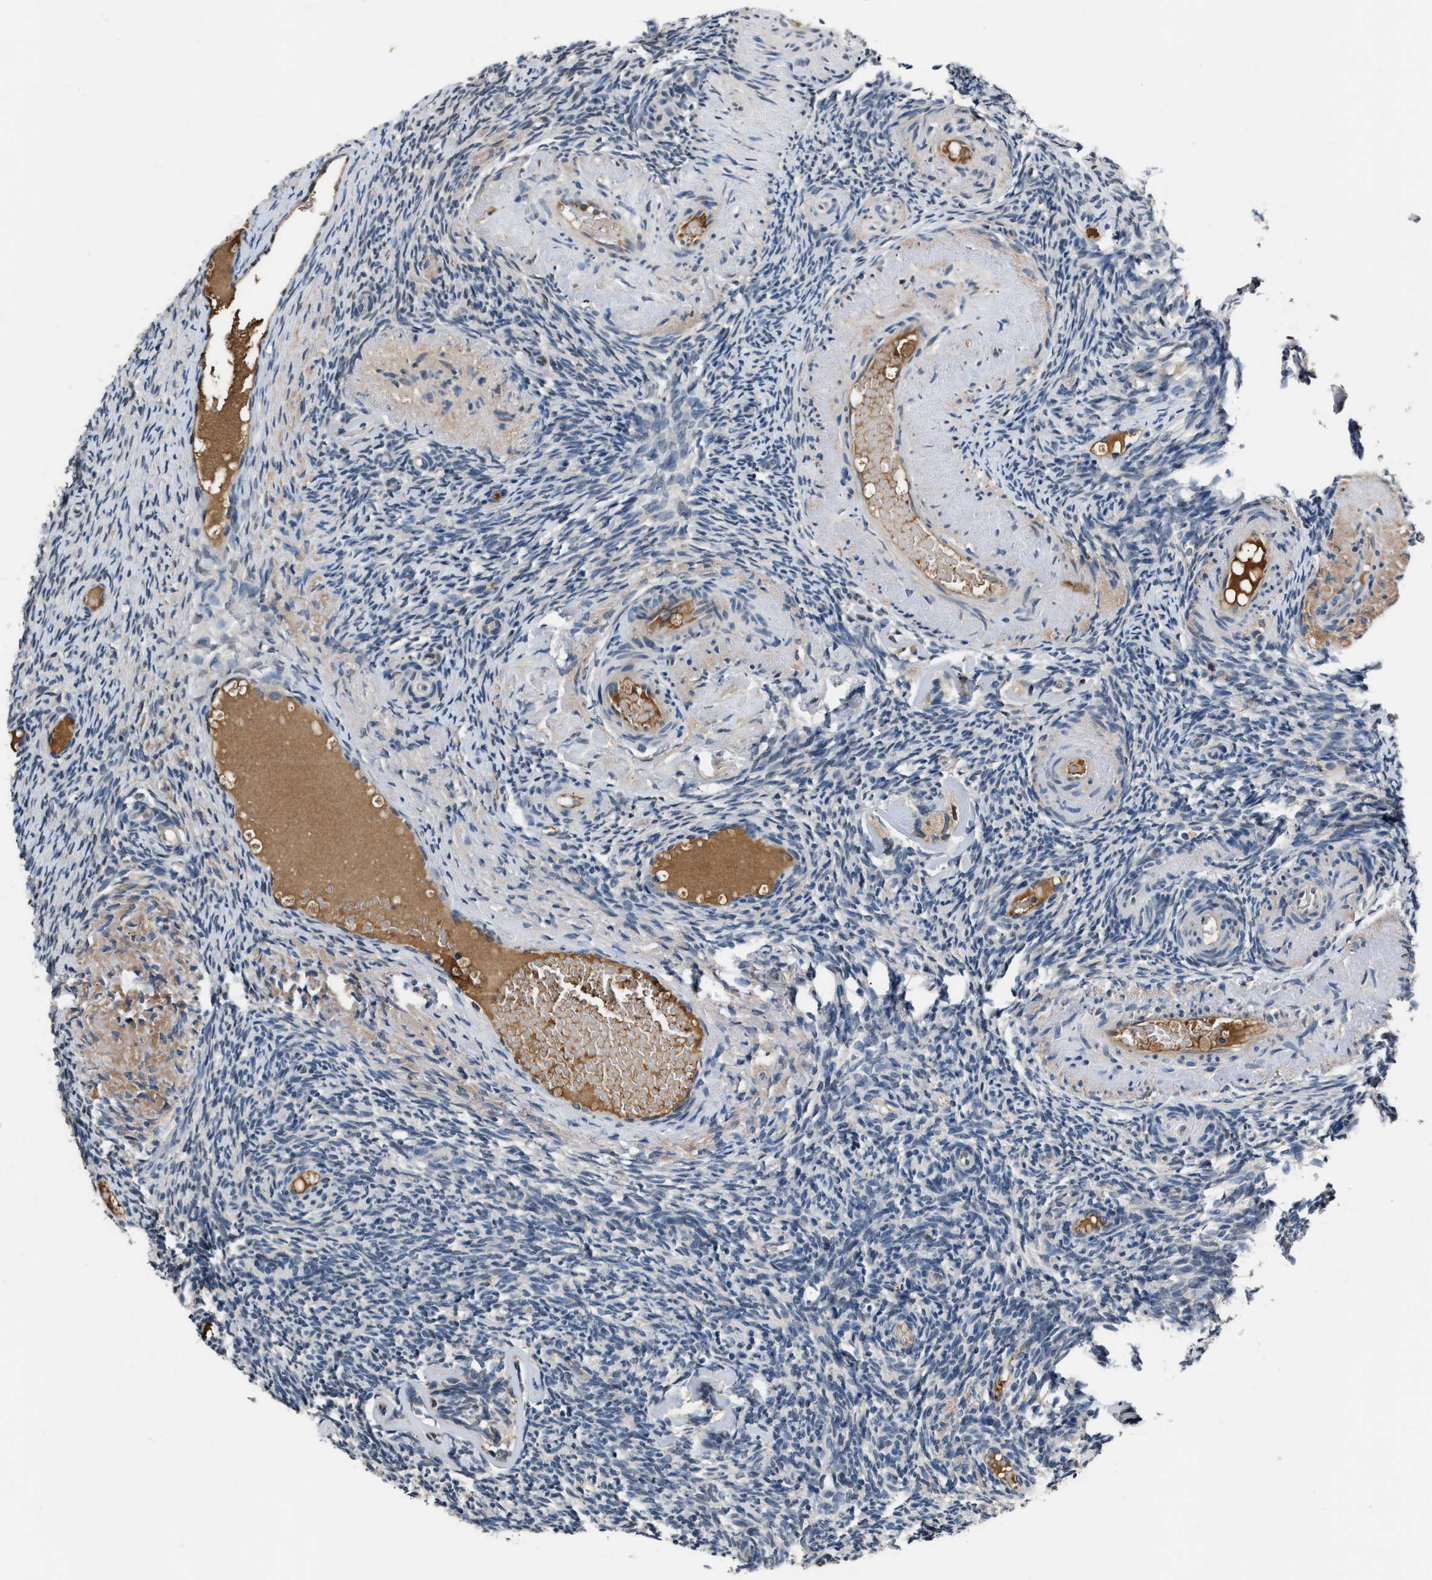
{"staining": {"intensity": "negative", "quantity": "none", "location": "none"}, "tissue": "ovary", "cell_type": "Ovarian stroma cells", "image_type": "normal", "snomed": [{"axis": "morphology", "description": "Normal tissue, NOS"}, {"axis": "topography", "description": "Ovary"}], "caption": "Protein analysis of unremarkable ovary exhibits no significant positivity in ovarian stroma cells. (Immunohistochemistry, brightfield microscopy, high magnification).", "gene": "TP53I3", "patient": {"sex": "female", "age": 60}}